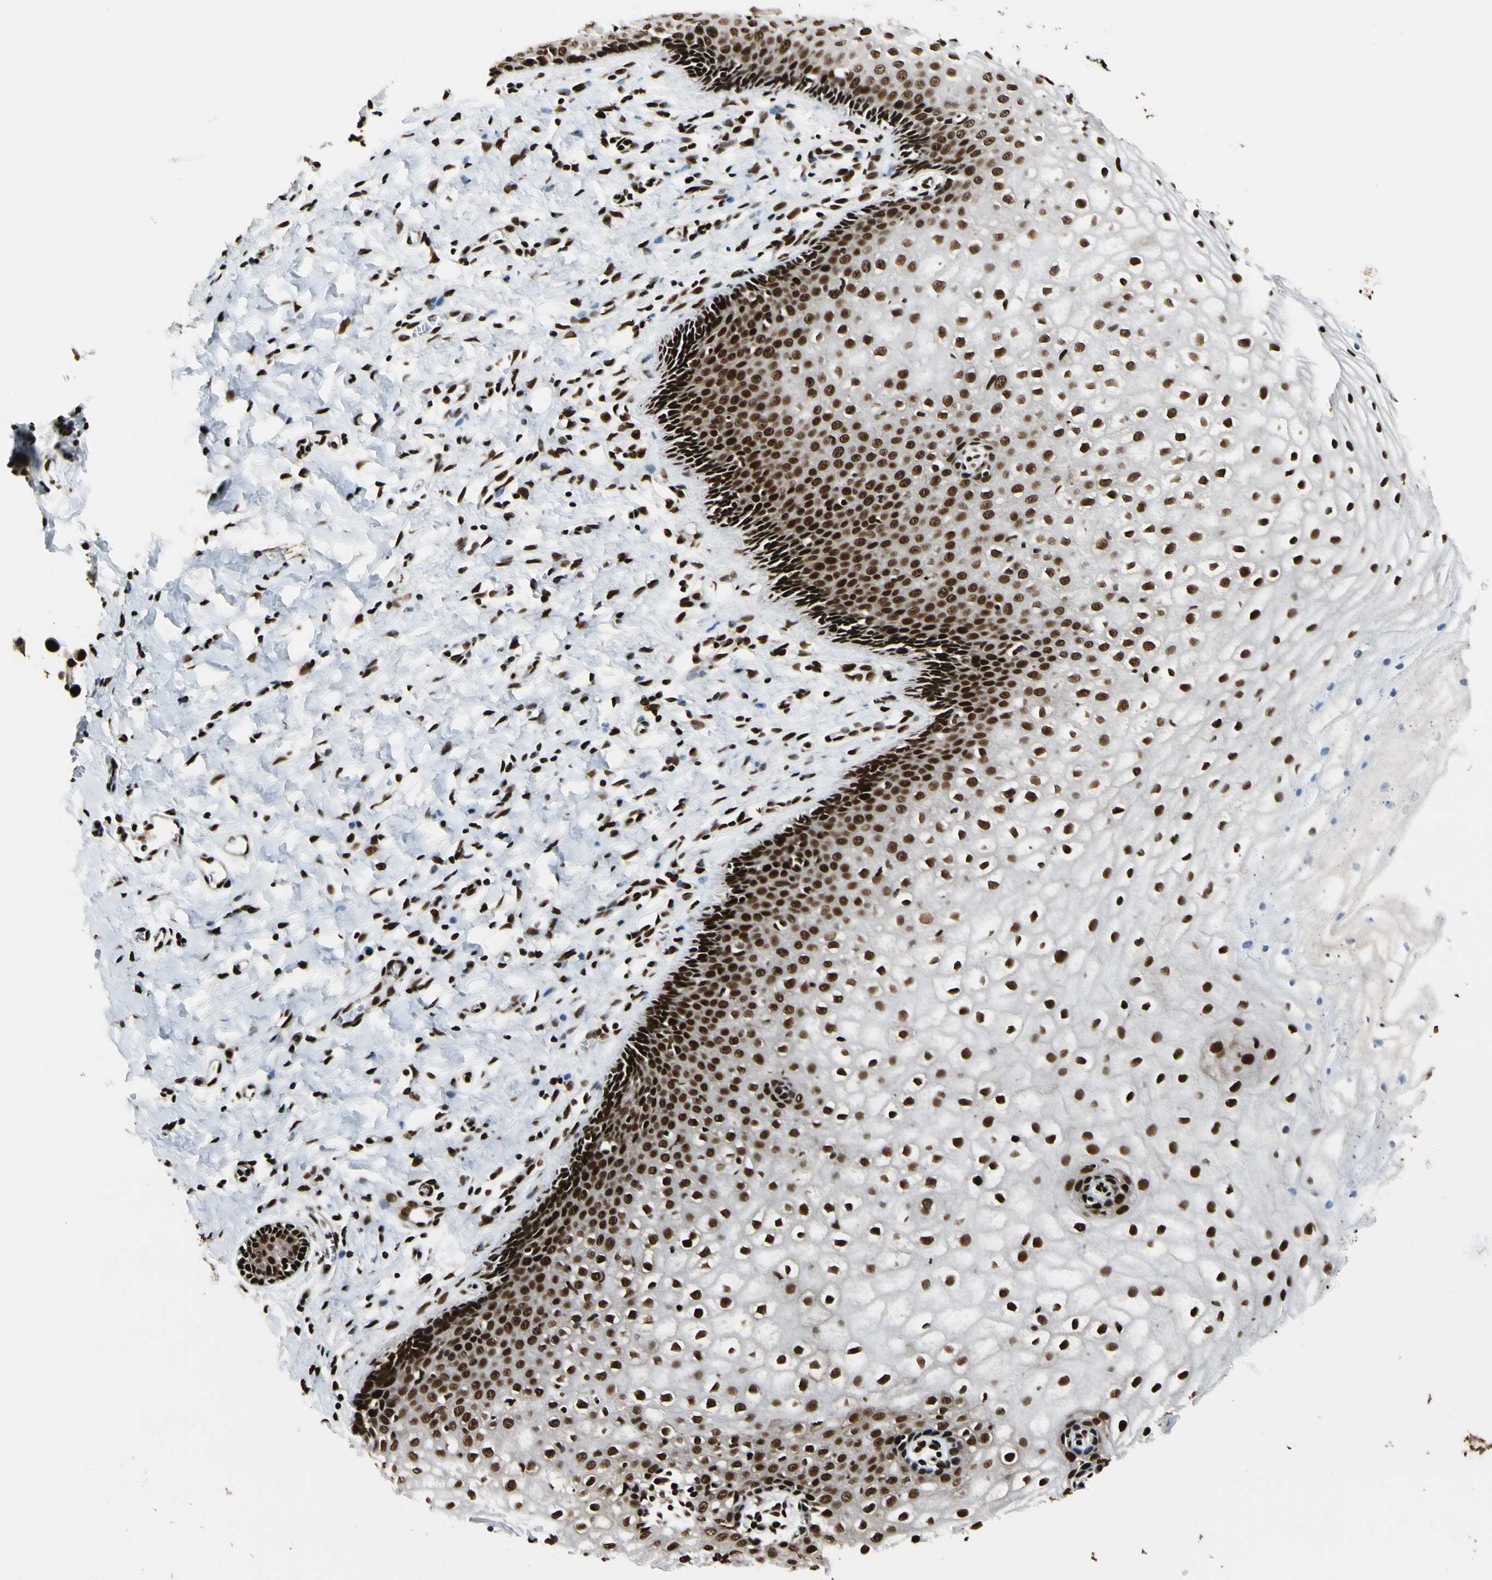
{"staining": {"intensity": "strong", "quantity": ">75%", "location": "cytoplasmic/membranous,nuclear"}, "tissue": "vagina", "cell_type": "Squamous epithelial cells", "image_type": "normal", "snomed": [{"axis": "morphology", "description": "Normal tissue, NOS"}, {"axis": "topography", "description": "Soft tissue"}, {"axis": "topography", "description": "Vagina"}], "caption": "The immunohistochemical stain shows strong cytoplasmic/membranous,nuclear staining in squamous epithelial cells of unremarkable vagina.", "gene": "FUS", "patient": {"sex": "female", "age": 61}}